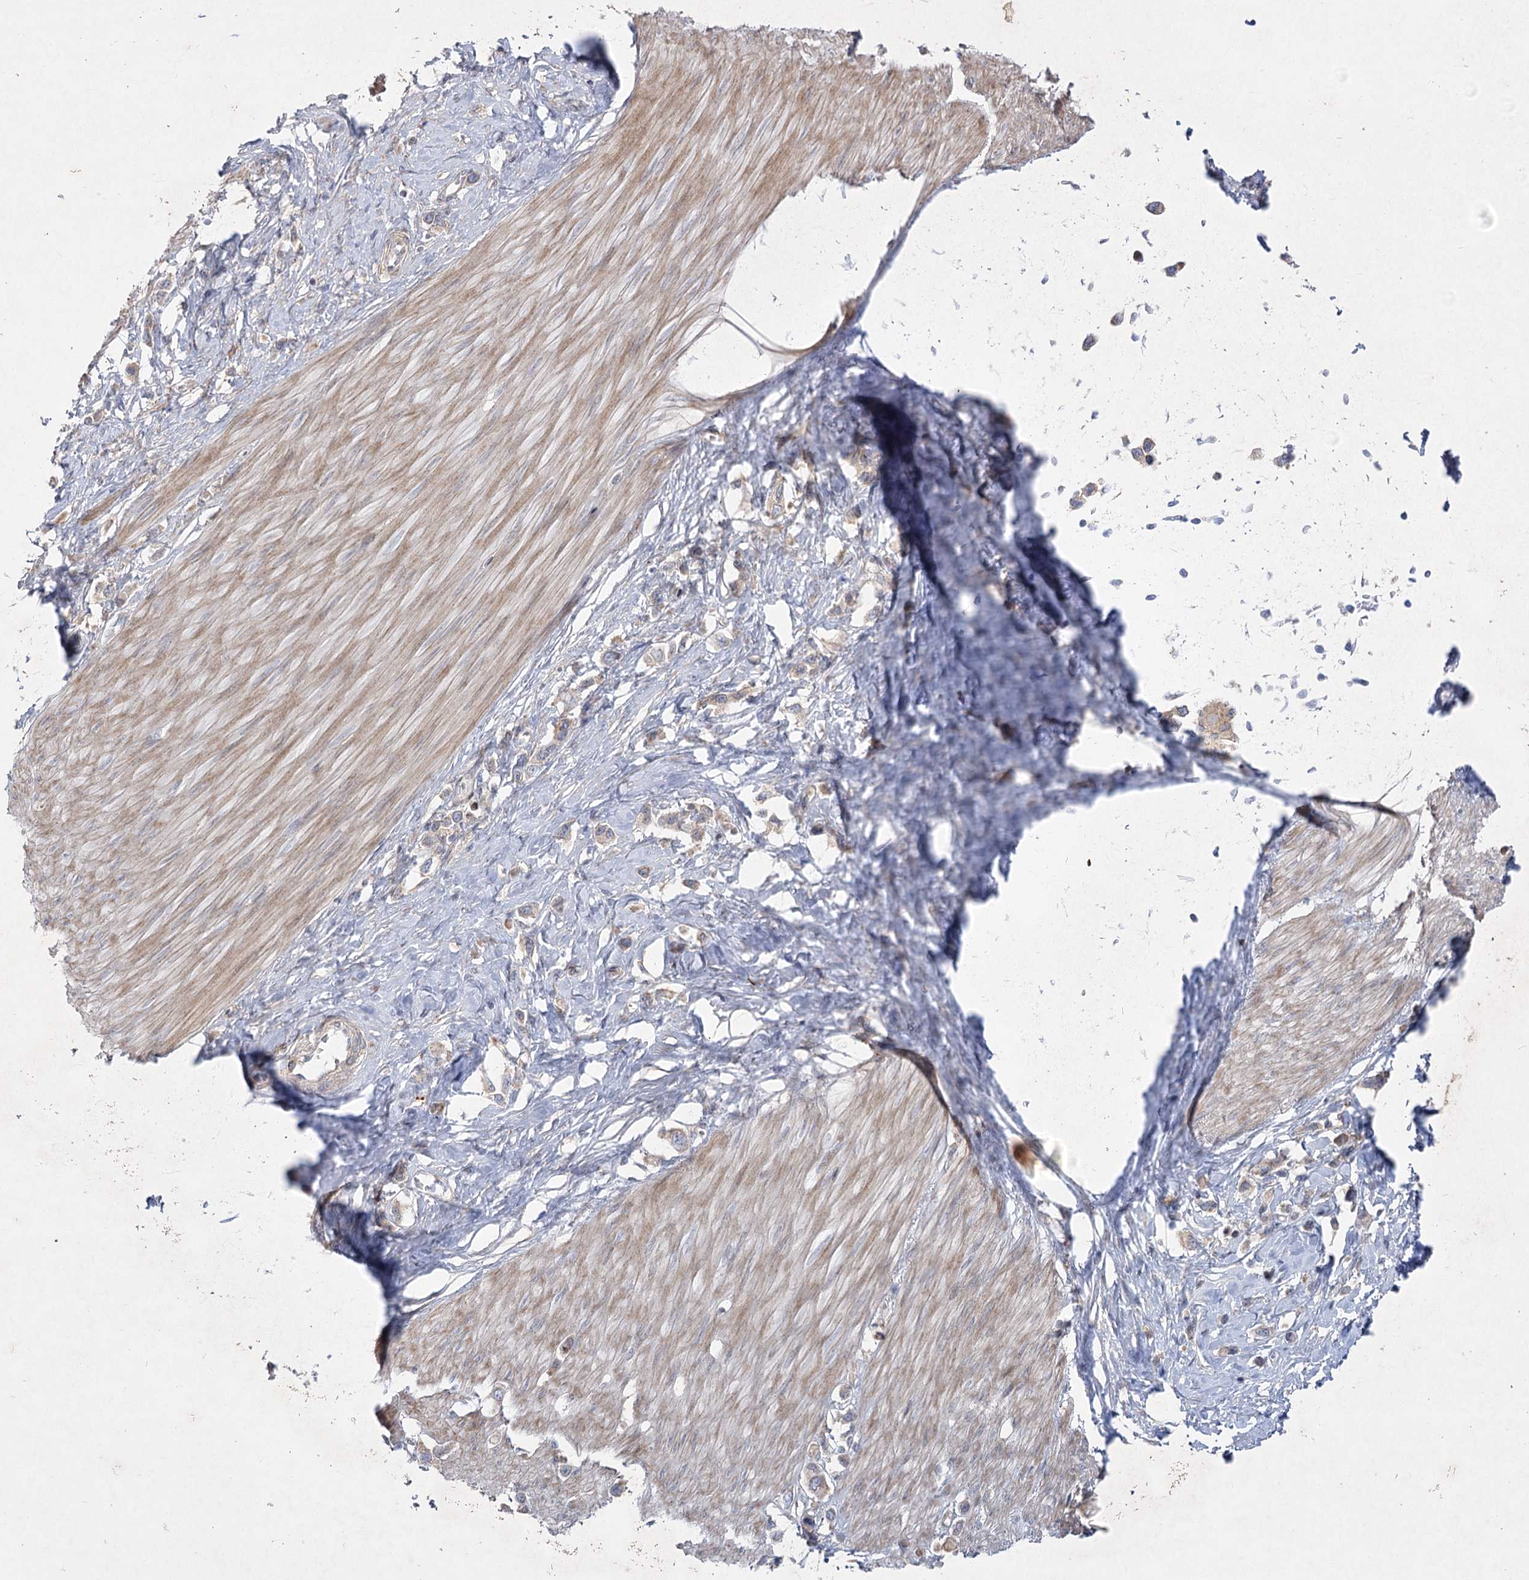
{"staining": {"intensity": "weak", "quantity": ">75%", "location": "cytoplasmic/membranous"}, "tissue": "stomach cancer", "cell_type": "Tumor cells", "image_type": "cancer", "snomed": [{"axis": "morphology", "description": "Adenocarcinoma, NOS"}, {"axis": "topography", "description": "Stomach"}], "caption": "Adenocarcinoma (stomach) tissue demonstrates weak cytoplasmic/membranous positivity in about >75% of tumor cells", "gene": "SH3BP5L", "patient": {"sex": "female", "age": 65}}